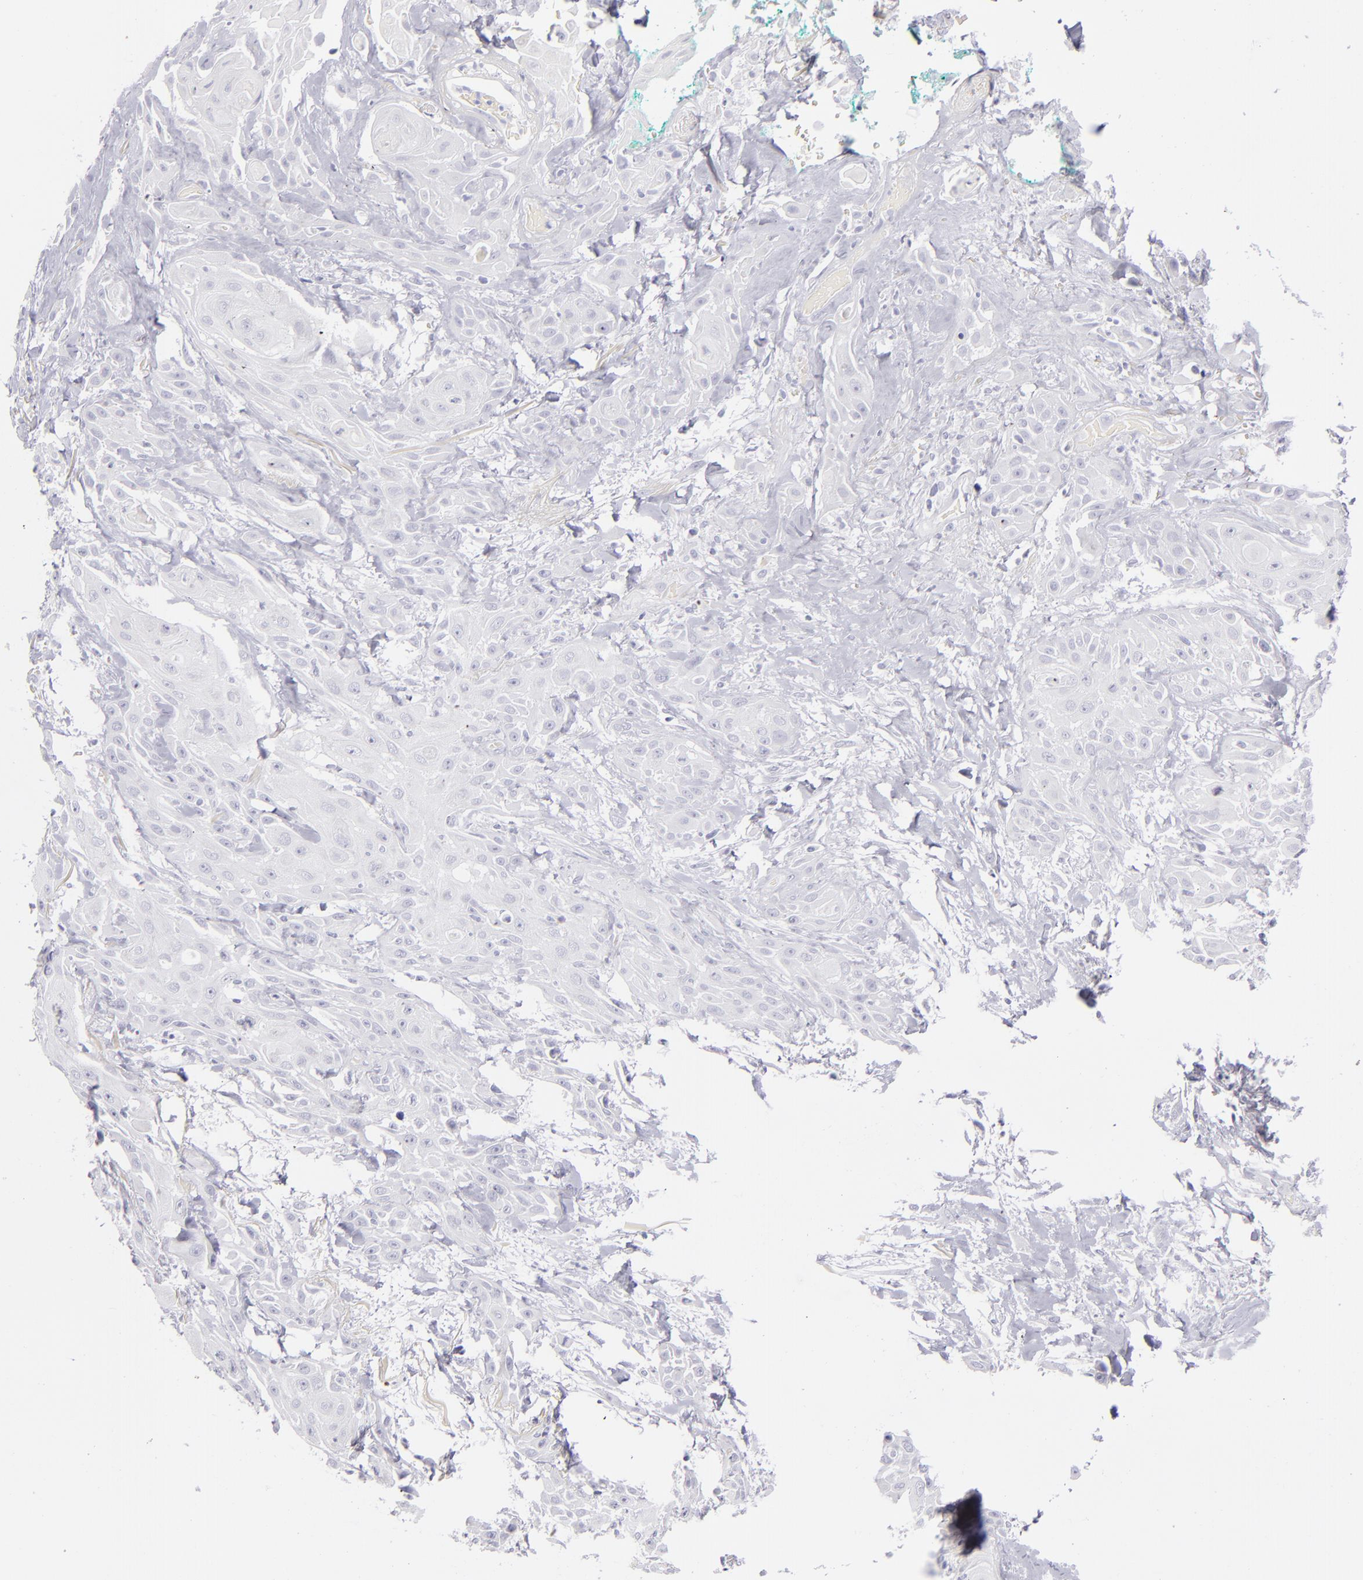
{"staining": {"intensity": "negative", "quantity": "none", "location": "none"}, "tissue": "skin cancer", "cell_type": "Tumor cells", "image_type": "cancer", "snomed": [{"axis": "morphology", "description": "Squamous cell carcinoma, NOS"}, {"axis": "topography", "description": "Skin"}, {"axis": "topography", "description": "Anal"}], "caption": "The micrograph displays no significant positivity in tumor cells of squamous cell carcinoma (skin).", "gene": "CD22", "patient": {"sex": "male", "age": 64}}